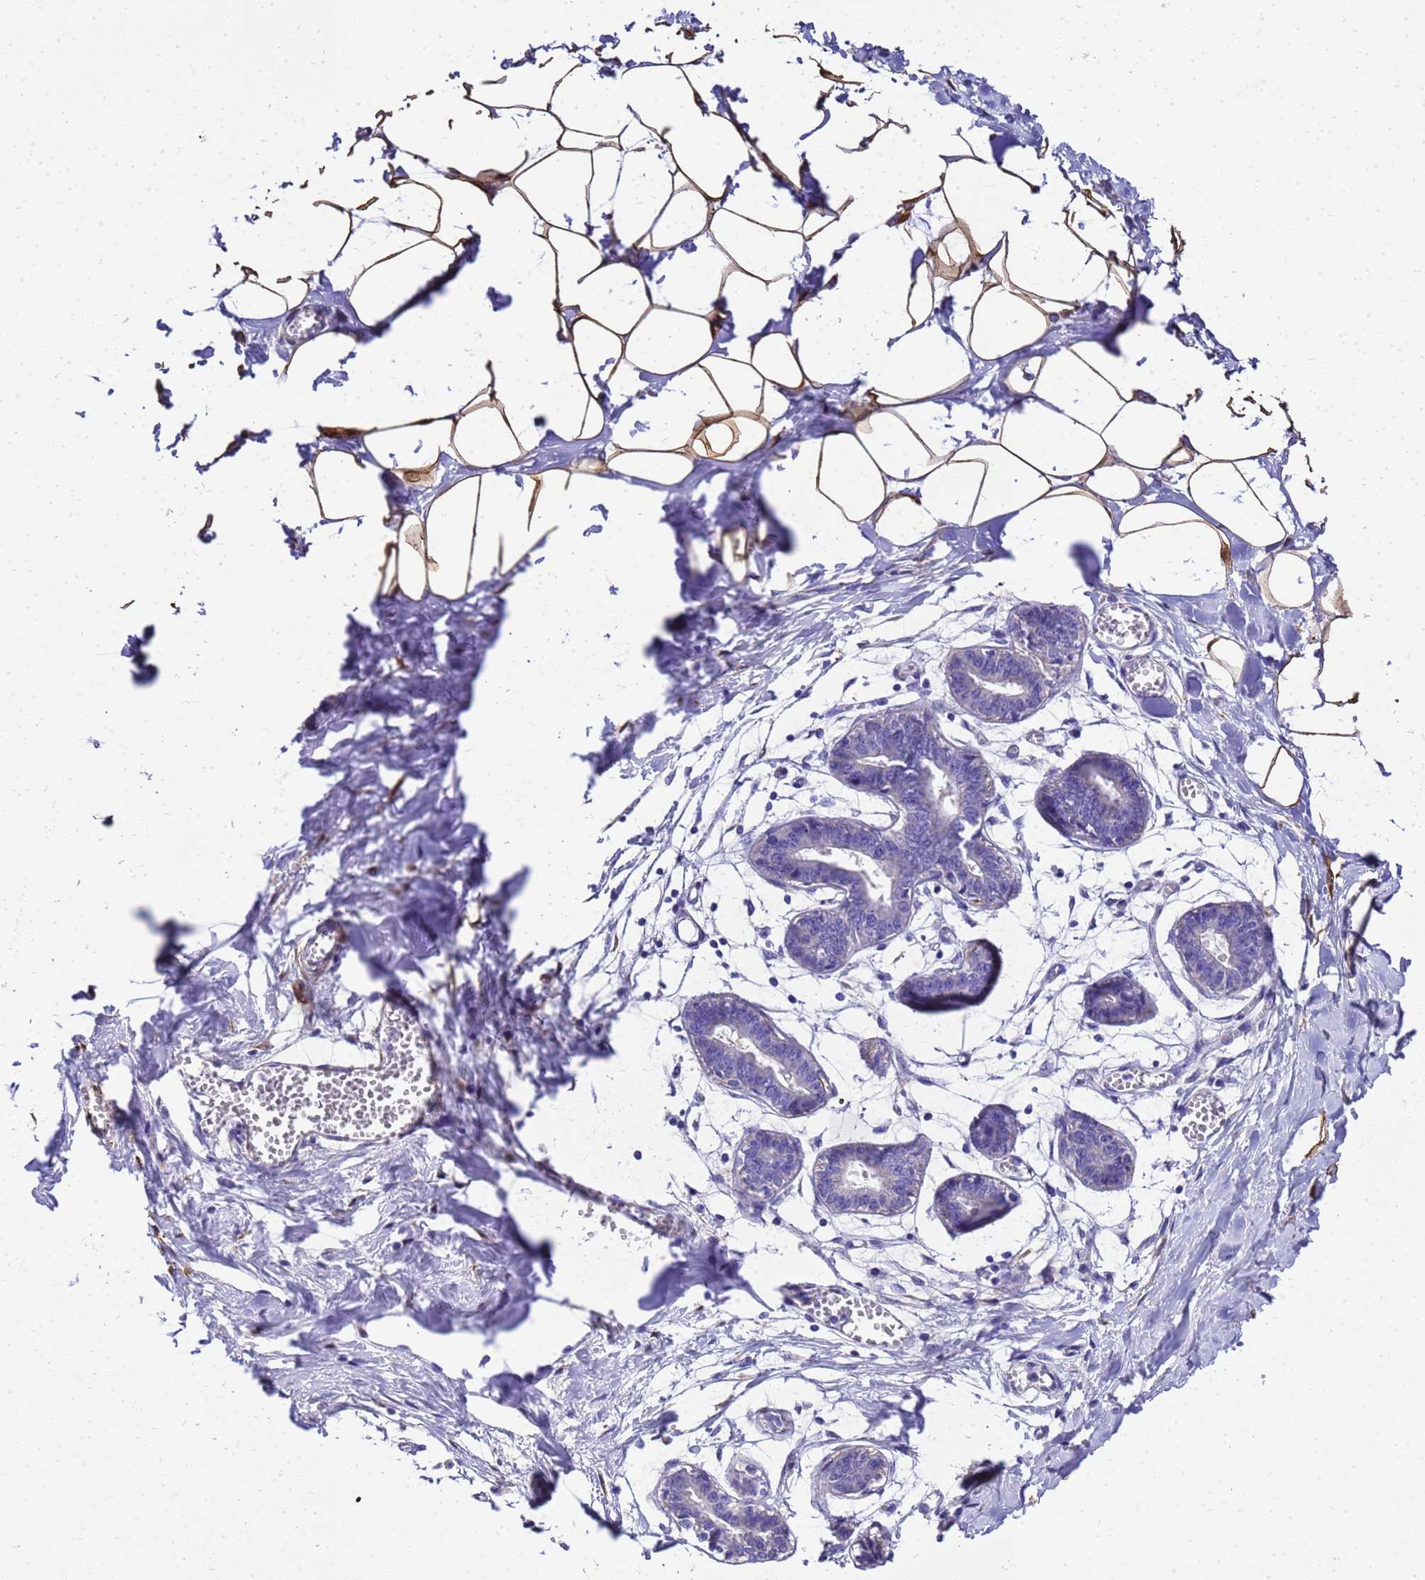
{"staining": {"intensity": "moderate", "quantity": ">75%", "location": "cytoplasmic/membranous"}, "tissue": "breast", "cell_type": "Adipocytes", "image_type": "normal", "snomed": [{"axis": "morphology", "description": "Normal tissue, NOS"}, {"axis": "topography", "description": "Breast"}], "caption": "The micrograph demonstrates a brown stain indicating the presence of a protein in the cytoplasmic/membranous of adipocytes in breast. Immunohistochemistry stains the protein of interest in brown and the nuclei are stained blue.", "gene": "HSPB6", "patient": {"sex": "female", "age": 27}}